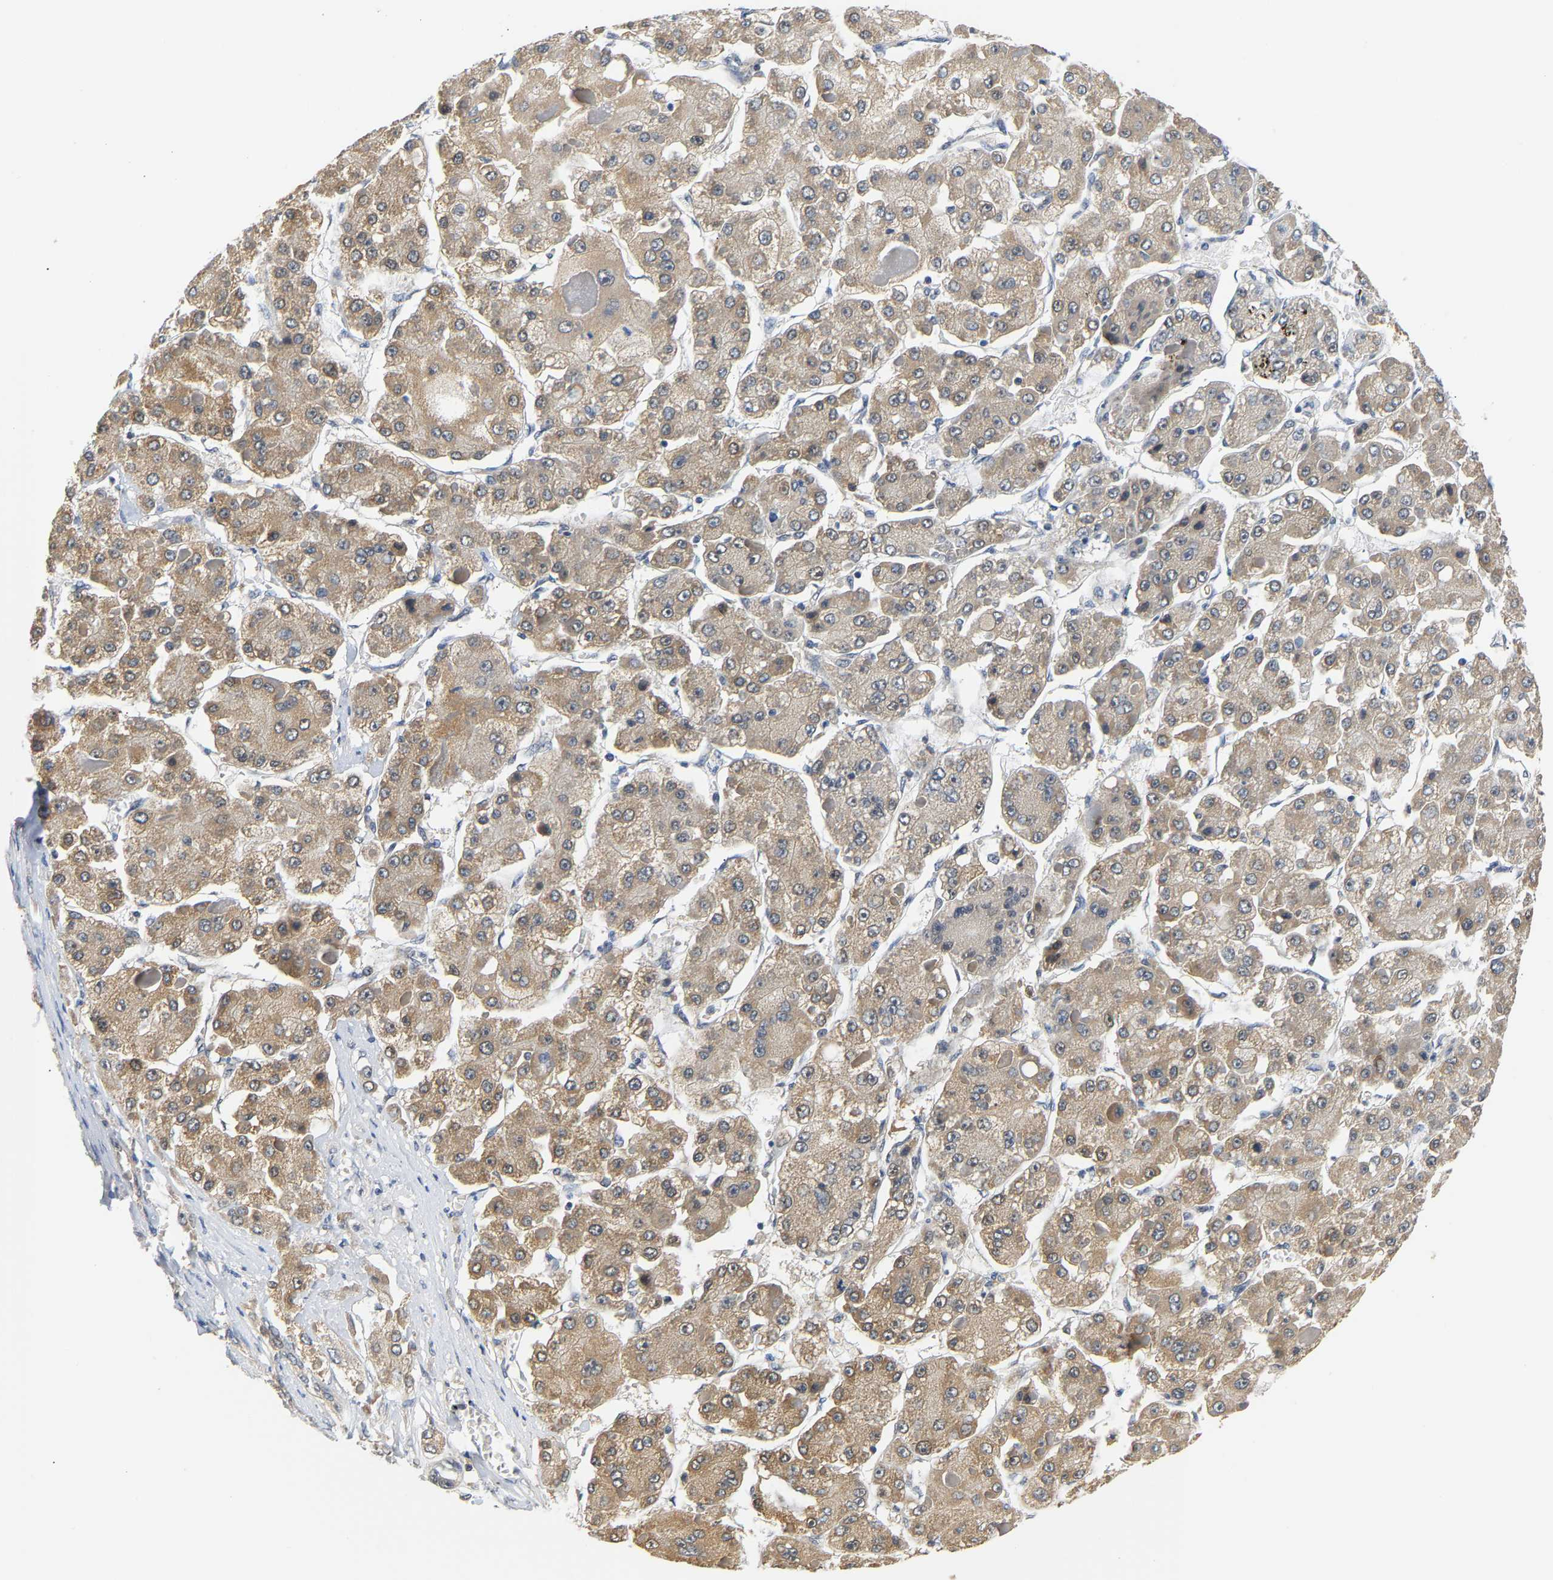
{"staining": {"intensity": "moderate", "quantity": ">75%", "location": "cytoplasmic/membranous"}, "tissue": "liver cancer", "cell_type": "Tumor cells", "image_type": "cancer", "snomed": [{"axis": "morphology", "description": "Carcinoma, Hepatocellular, NOS"}, {"axis": "topography", "description": "Liver"}], "caption": "This is a histology image of IHC staining of liver cancer, which shows moderate expression in the cytoplasmic/membranous of tumor cells.", "gene": "ARHGEF12", "patient": {"sex": "female", "age": 73}}